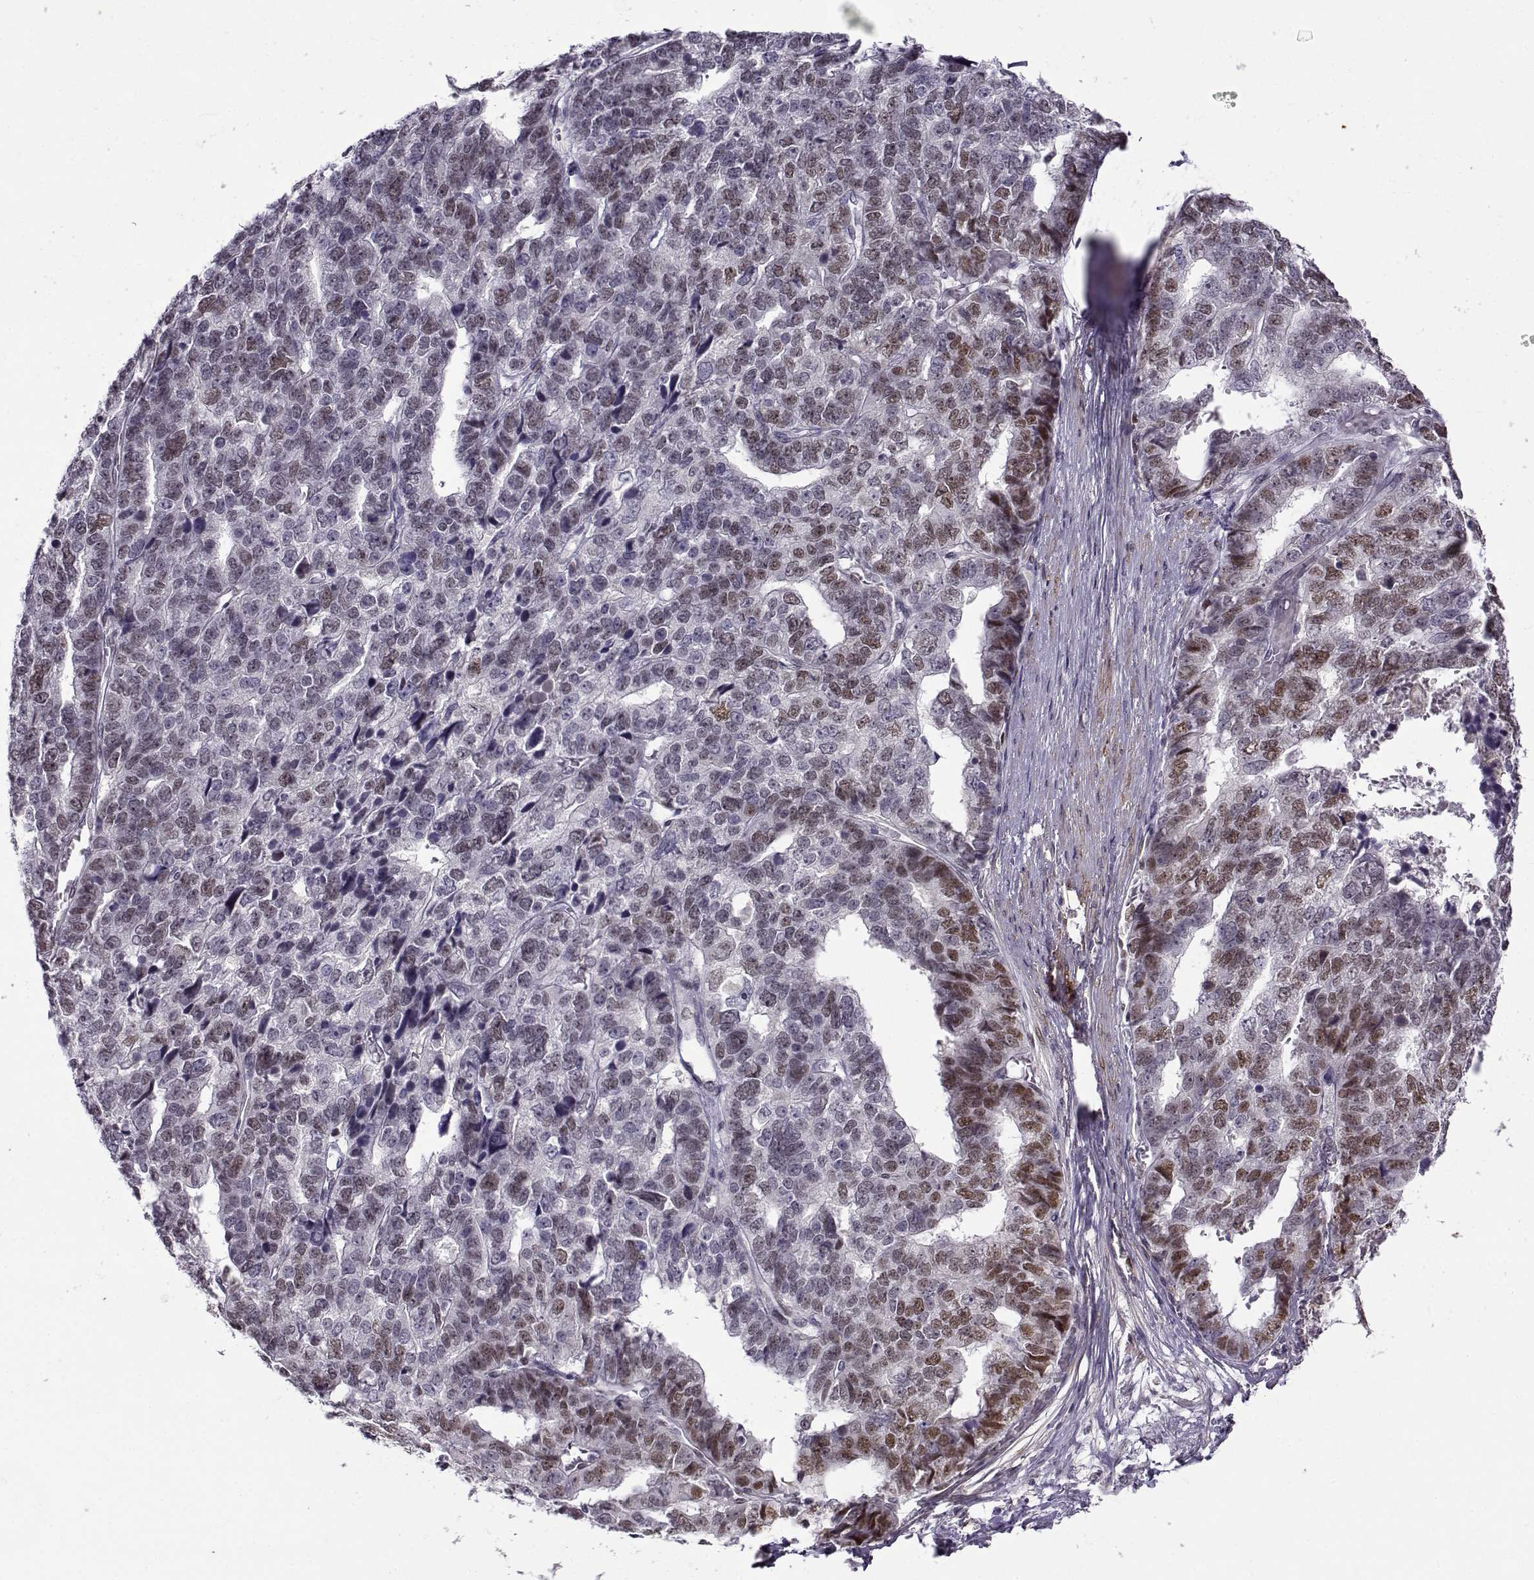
{"staining": {"intensity": "moderate", "quantity": "<25%", "location": "nuclear"}, "tissue": "stomach cancer", "cell_type": "Tumor cells", "image_type": "cancer", "snomed": [{"axis": "morphology", "description": "Adenocarcinoma, NOS"}, {"axis": "topography", "description": "Stomach"}], "caption": "Adenocarcinoma (stomach) was stained to show a protein in brown. There is low levels of moderate nuclear positivity in approximately <25% of tumor cells.", "gene": "BACH1", "patient": {"sex": "male", "age": 69}}